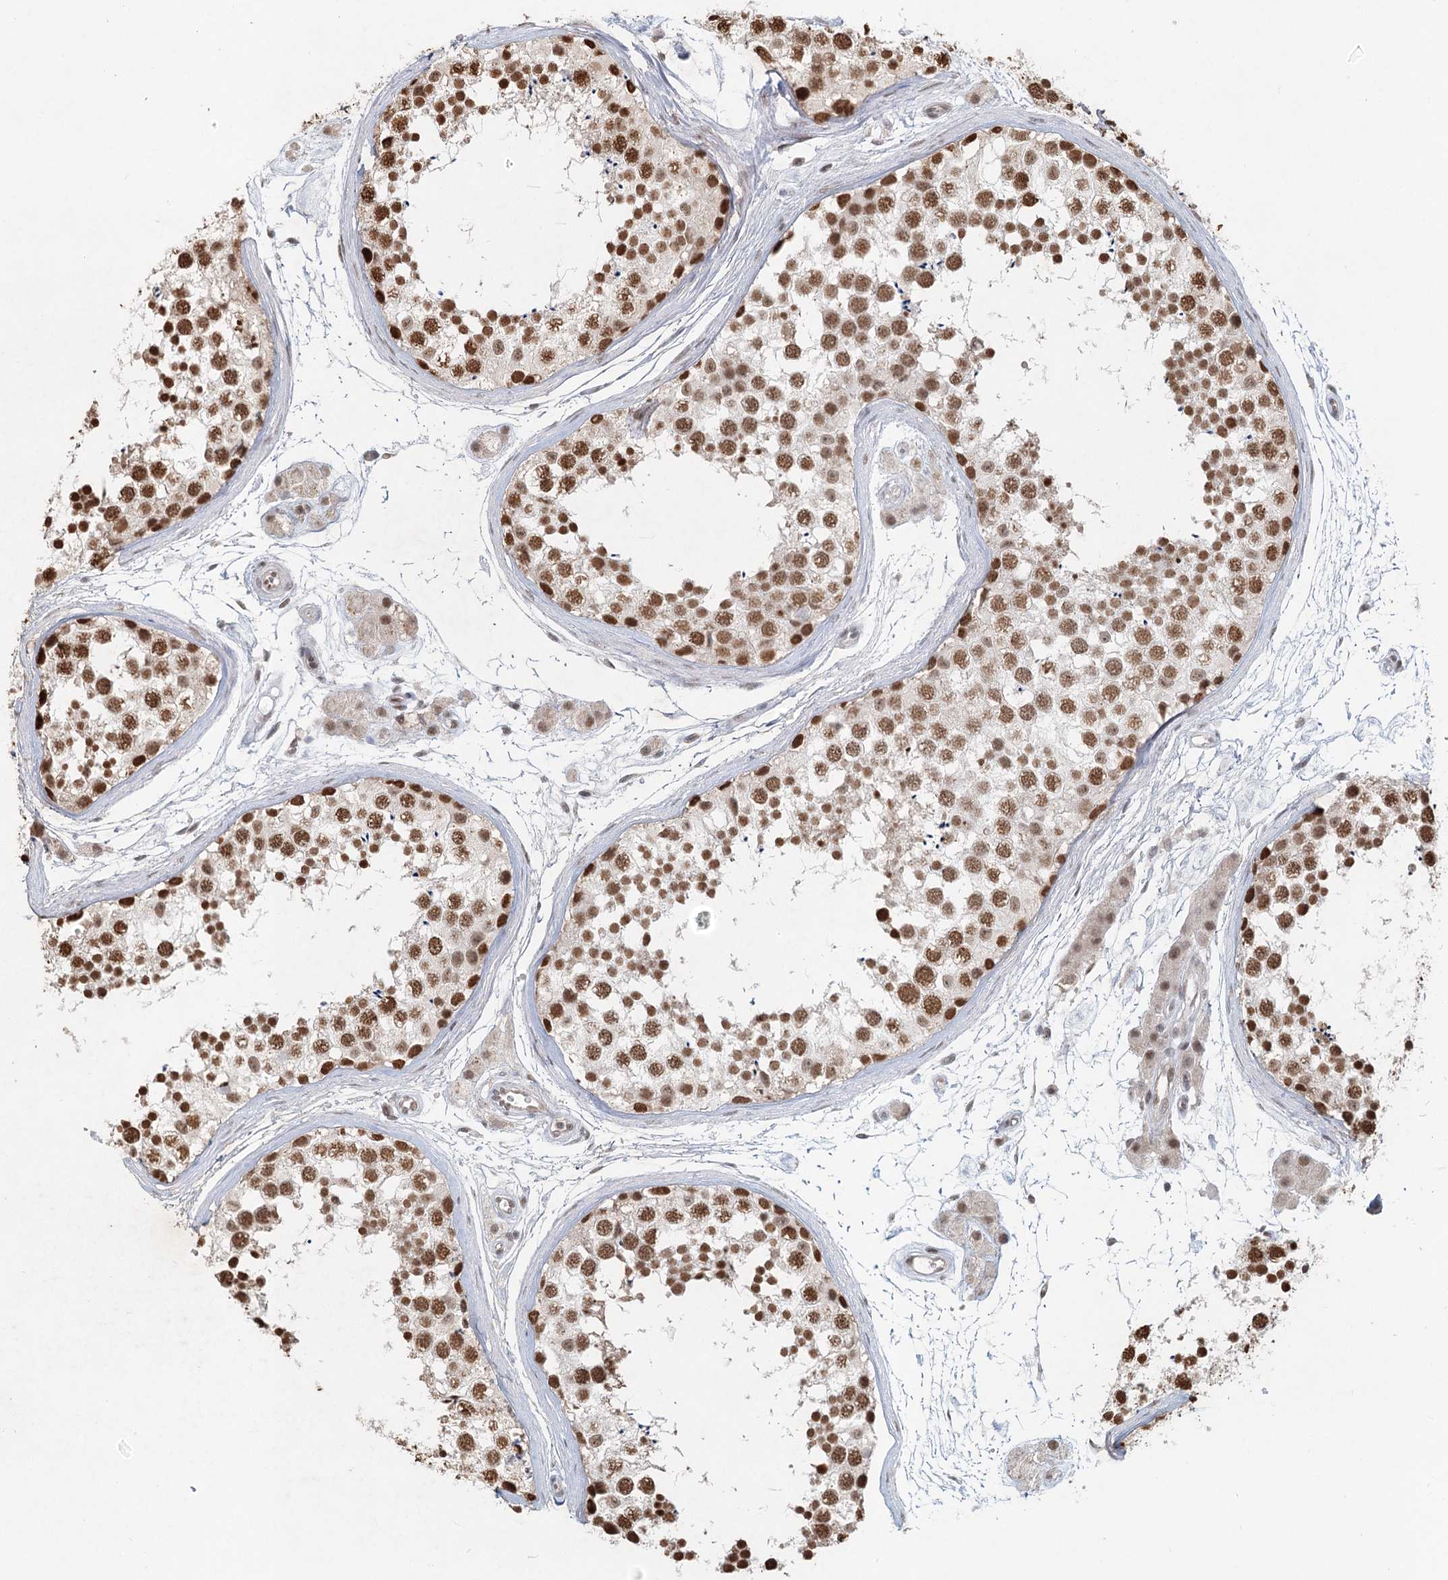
{"staining": {"intensity": "strong", "quantity": ">75%", "location": "nuclear"}, "tissue": "testis", "cell_type": "Cells in seminiferous ducts", "image_type": "normal", "snomed": [{"axis": "morphology", "description": "Normal tissue, NOS"}, {"axis": "topography", "description": "Testis"}], "caption": "Testis stained for a protein (brown) exhibits strong nuclear positive staining in approximately >75% of cells in seminiferous ducts.", "gene": "GPALPP1", "patient": {"sex": "male", "age": 56}}